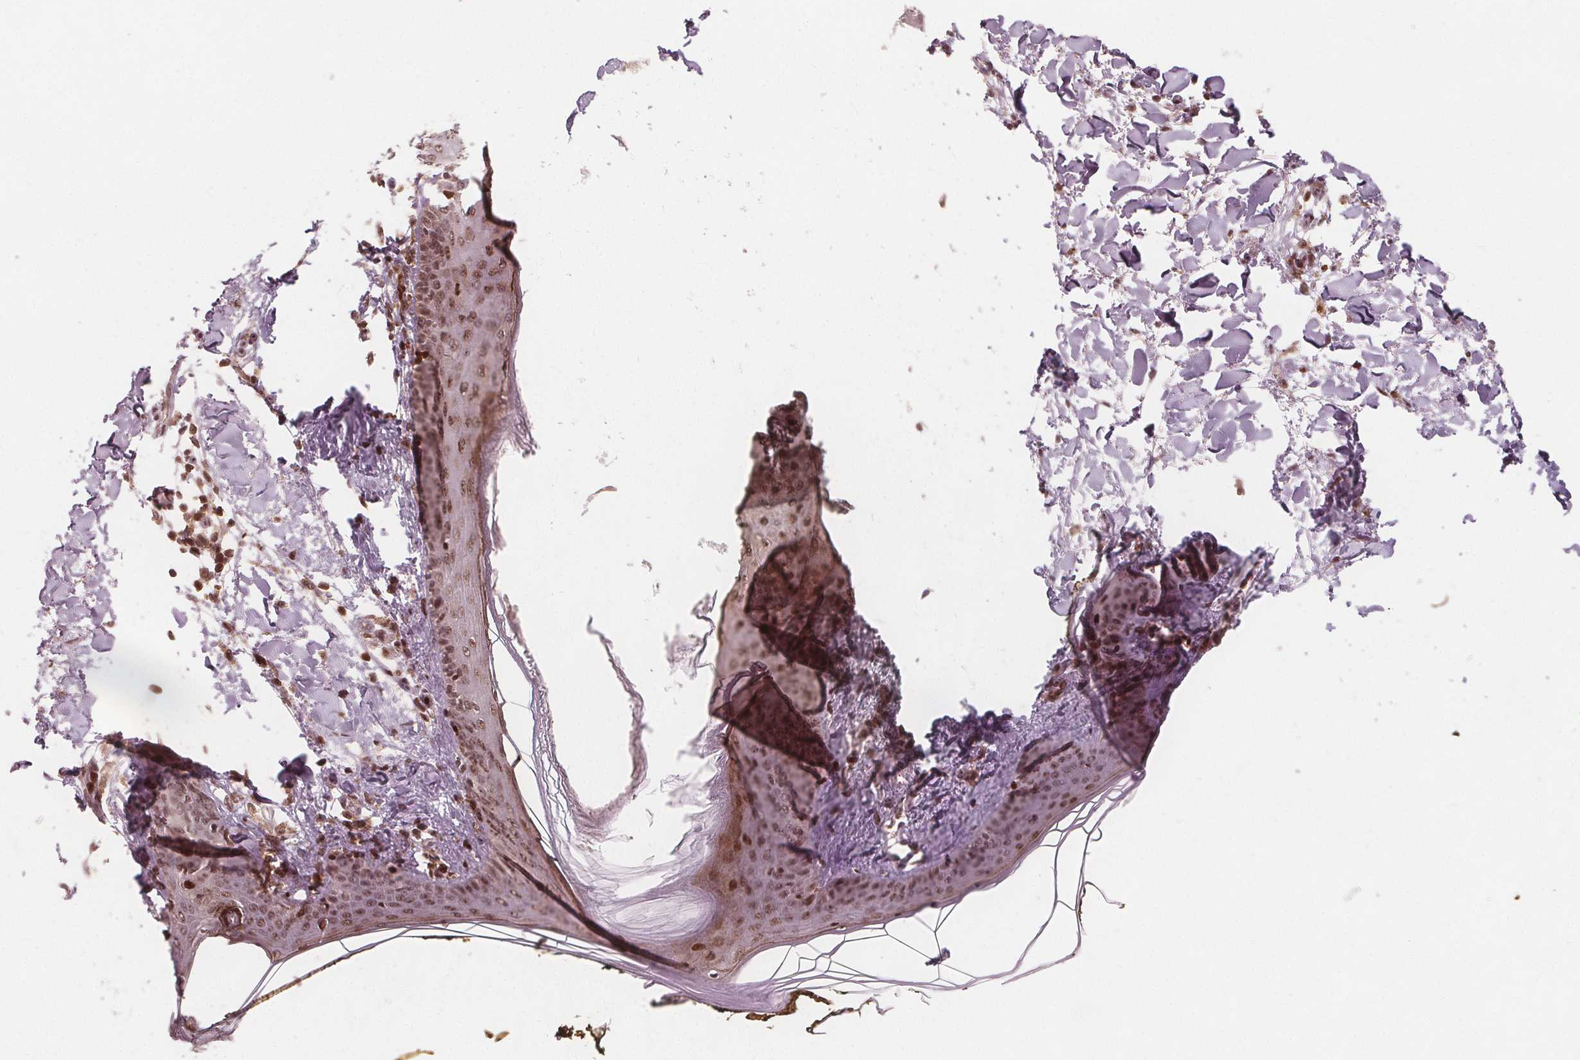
{"staining": {"intensity": "moderate", "quantity": "<25%", "location": "nuclear"}, "tissue": "skin", "cell_type": "Fibroblasts", "image_type": "normal", "snomed": [{"axis": "morphology", "description": "Normal tissue, NOS"}, {"axis": "topography", "description": "Skin"}], "caption": "IHC photomicrograph of unremarkable human skin stained for a protein (brown), which exhibits low levels of moderate nuclear expression in about <25% of fibroblasts.", "gene": "SNRNP35", "patient": {"sex": "female", "age": 34}}